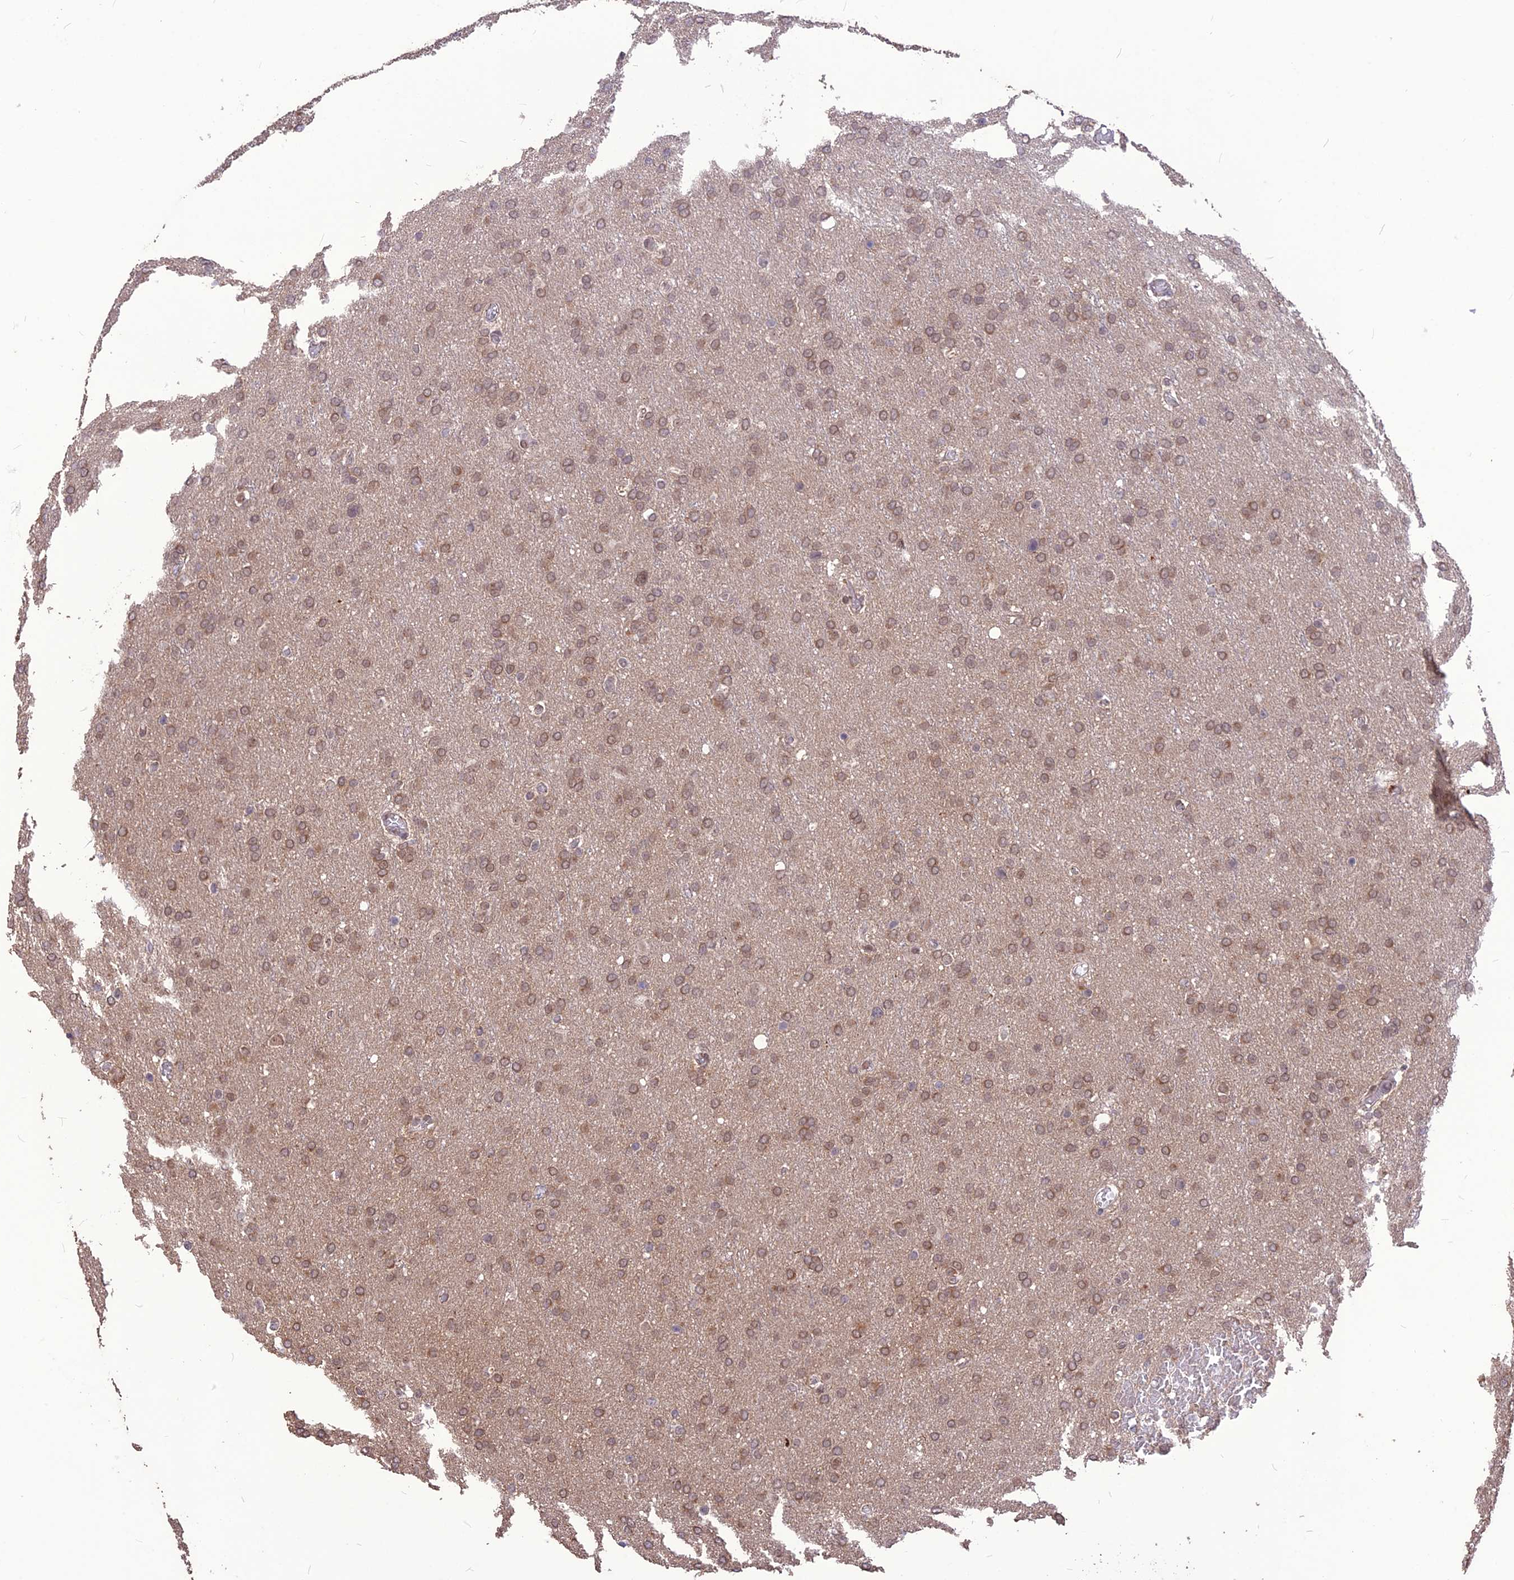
{"staining": {"intensity": "moderate", "quantity": ">75%", "location": "cytoplasmic/membranous,nuclear"}, "tissue": "glioma", "cell_type": "Tumor cells", "image_type": "cancer", "snomed": [{"axis": "morphology", "description": "Glioma, malignant, High grade"}, {"axis": "topography", "description": "Cerebral cortex"}], "caption": "Immunohistochemistry of human glioma shows medium levels of moderate cytoplasmic/membranous and nuclear staining in about >75% of tumor cells.", "gene": "DIS3", "patient": {"sex": "female", "age": 36}}